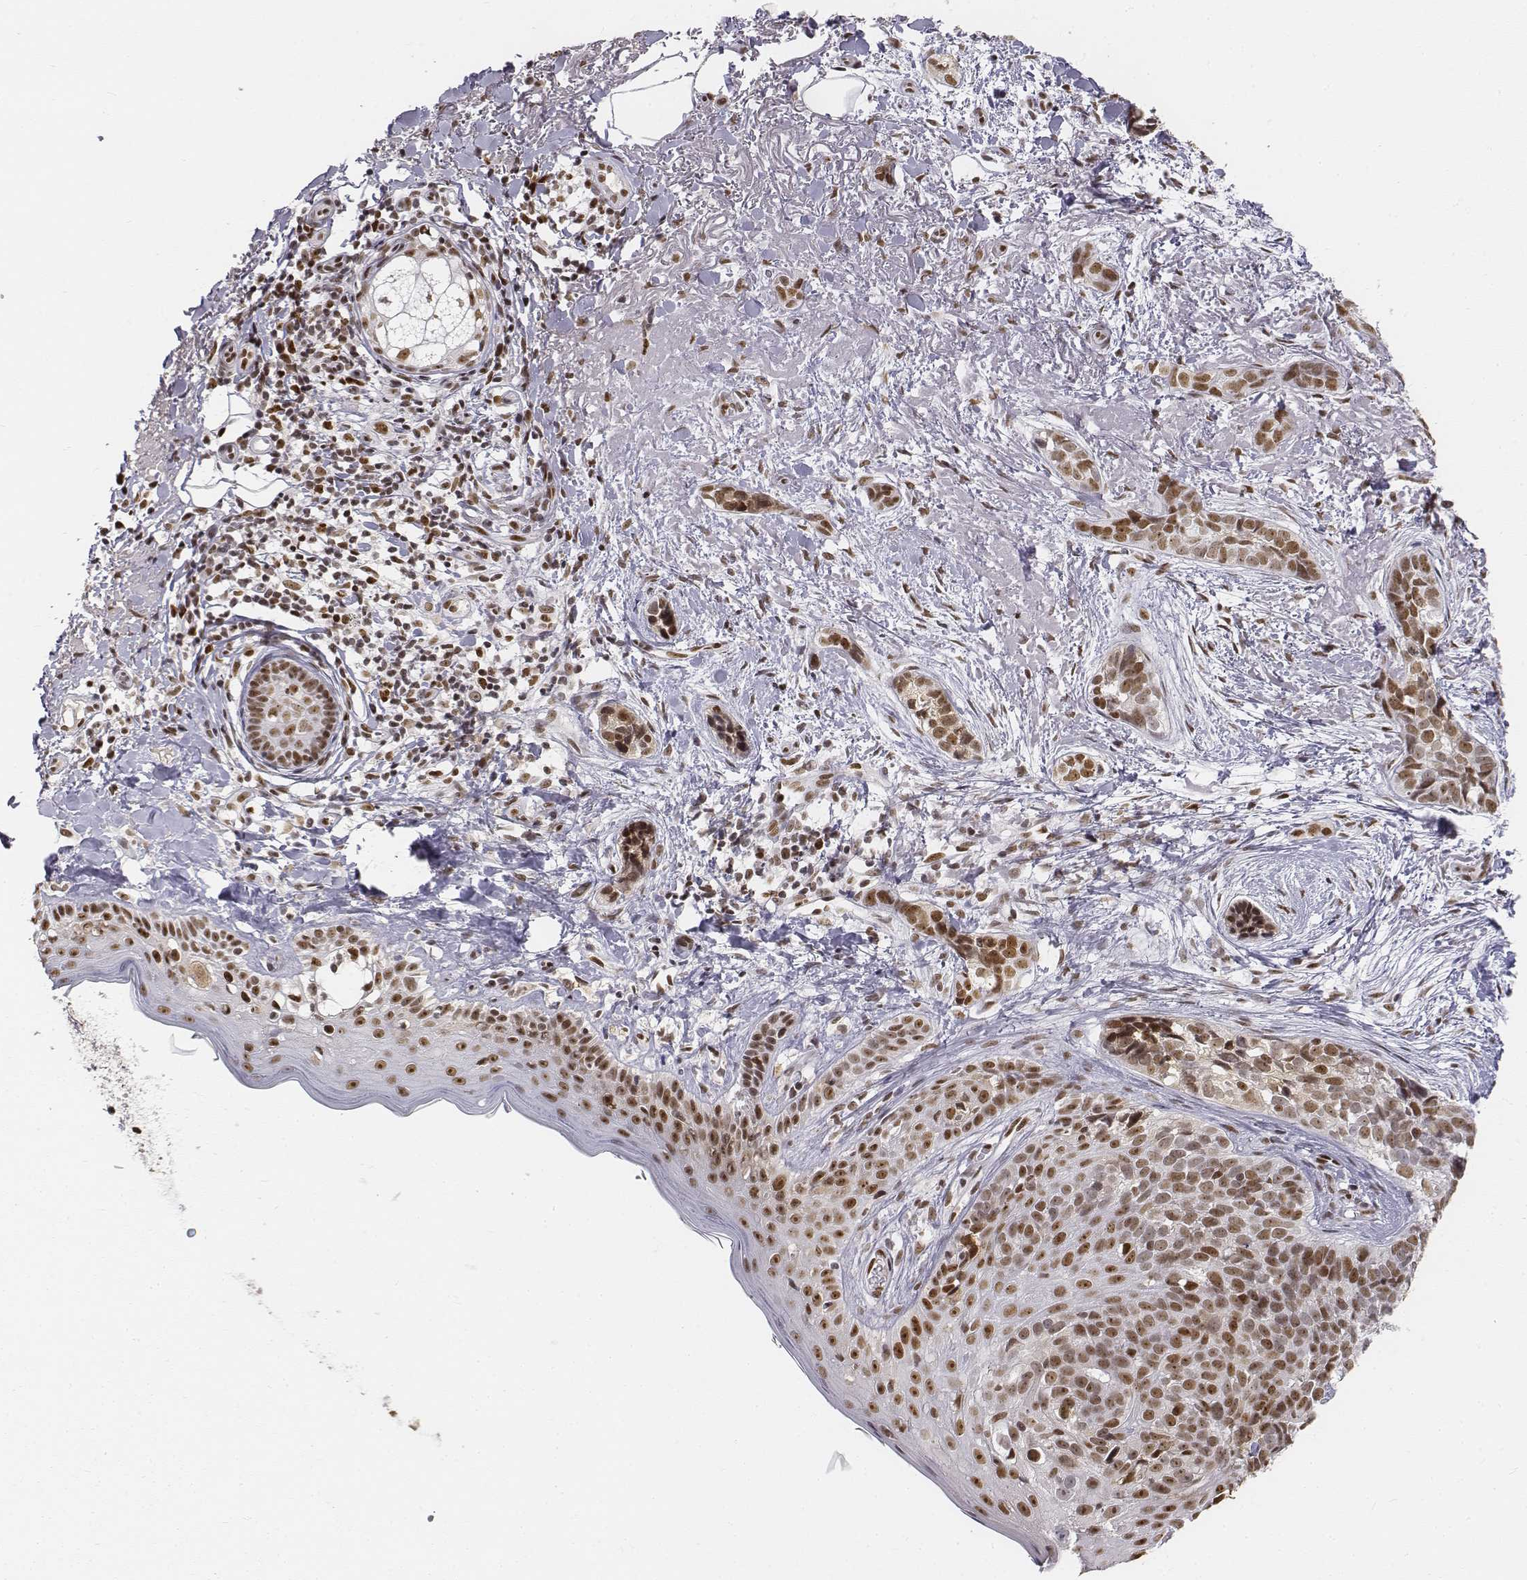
{"staining": {"intensity": "moderate", "quantity": ">75%", "location": "nuclear"}, "tissue": "skin cancer", "cell_type": "Tumor cells", "image_type": "cancer", "snomed": [{"axis": "morphology", "description": "Basal cell carcinoma"}, {"axis": "topography", "description": "Skin"}], "caption": "Skin cancer (basal cell carcinoma) tissue demonstrates moderate nuclear staining in approximately >75% of tumor cells, visualized by immunohistochemistry.", "gene": "PHF6", "patient": {"sex": "male", "age": 87}}